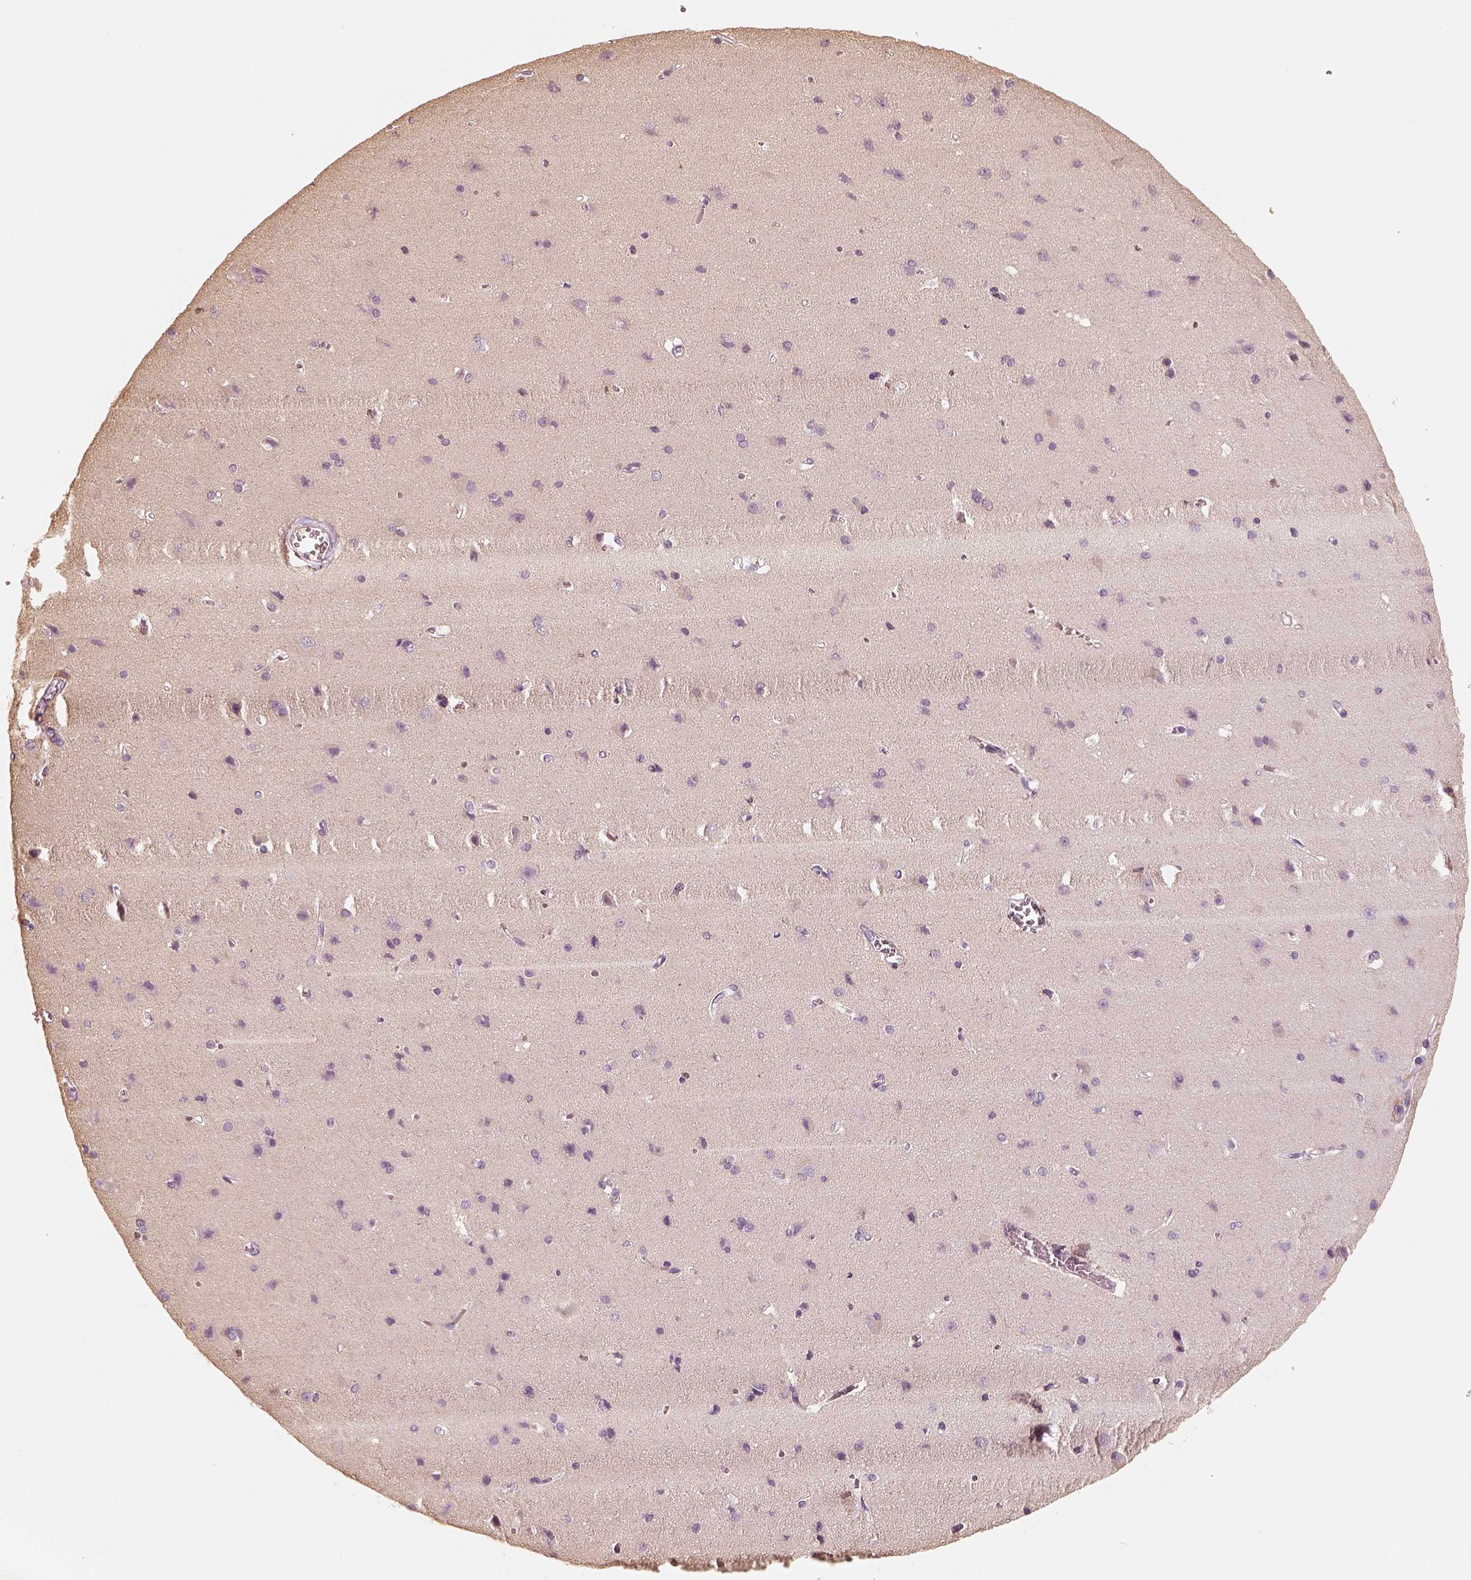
{"staining": {"intensity": "negative", "quantity": "none", "location": "none"}, "tissue": "cerebral cortex", "cell_type": "Endothelial cells", "image_type": "normal", "snomed": [{"axis": "morphology", "description": "Normal tissue, NOS"}, {"axis": "topography", "description": "Cerebral cortex"}], "caption": "IHC micrograph of unremarkable cerebral cortex: cerebral cortex stained with DAB (3,3'-diaminobenzidine) displays no significant protein staining in endothelial cells.", "gene": "RS1", "patient": {"sex": "male", "age": 37}}